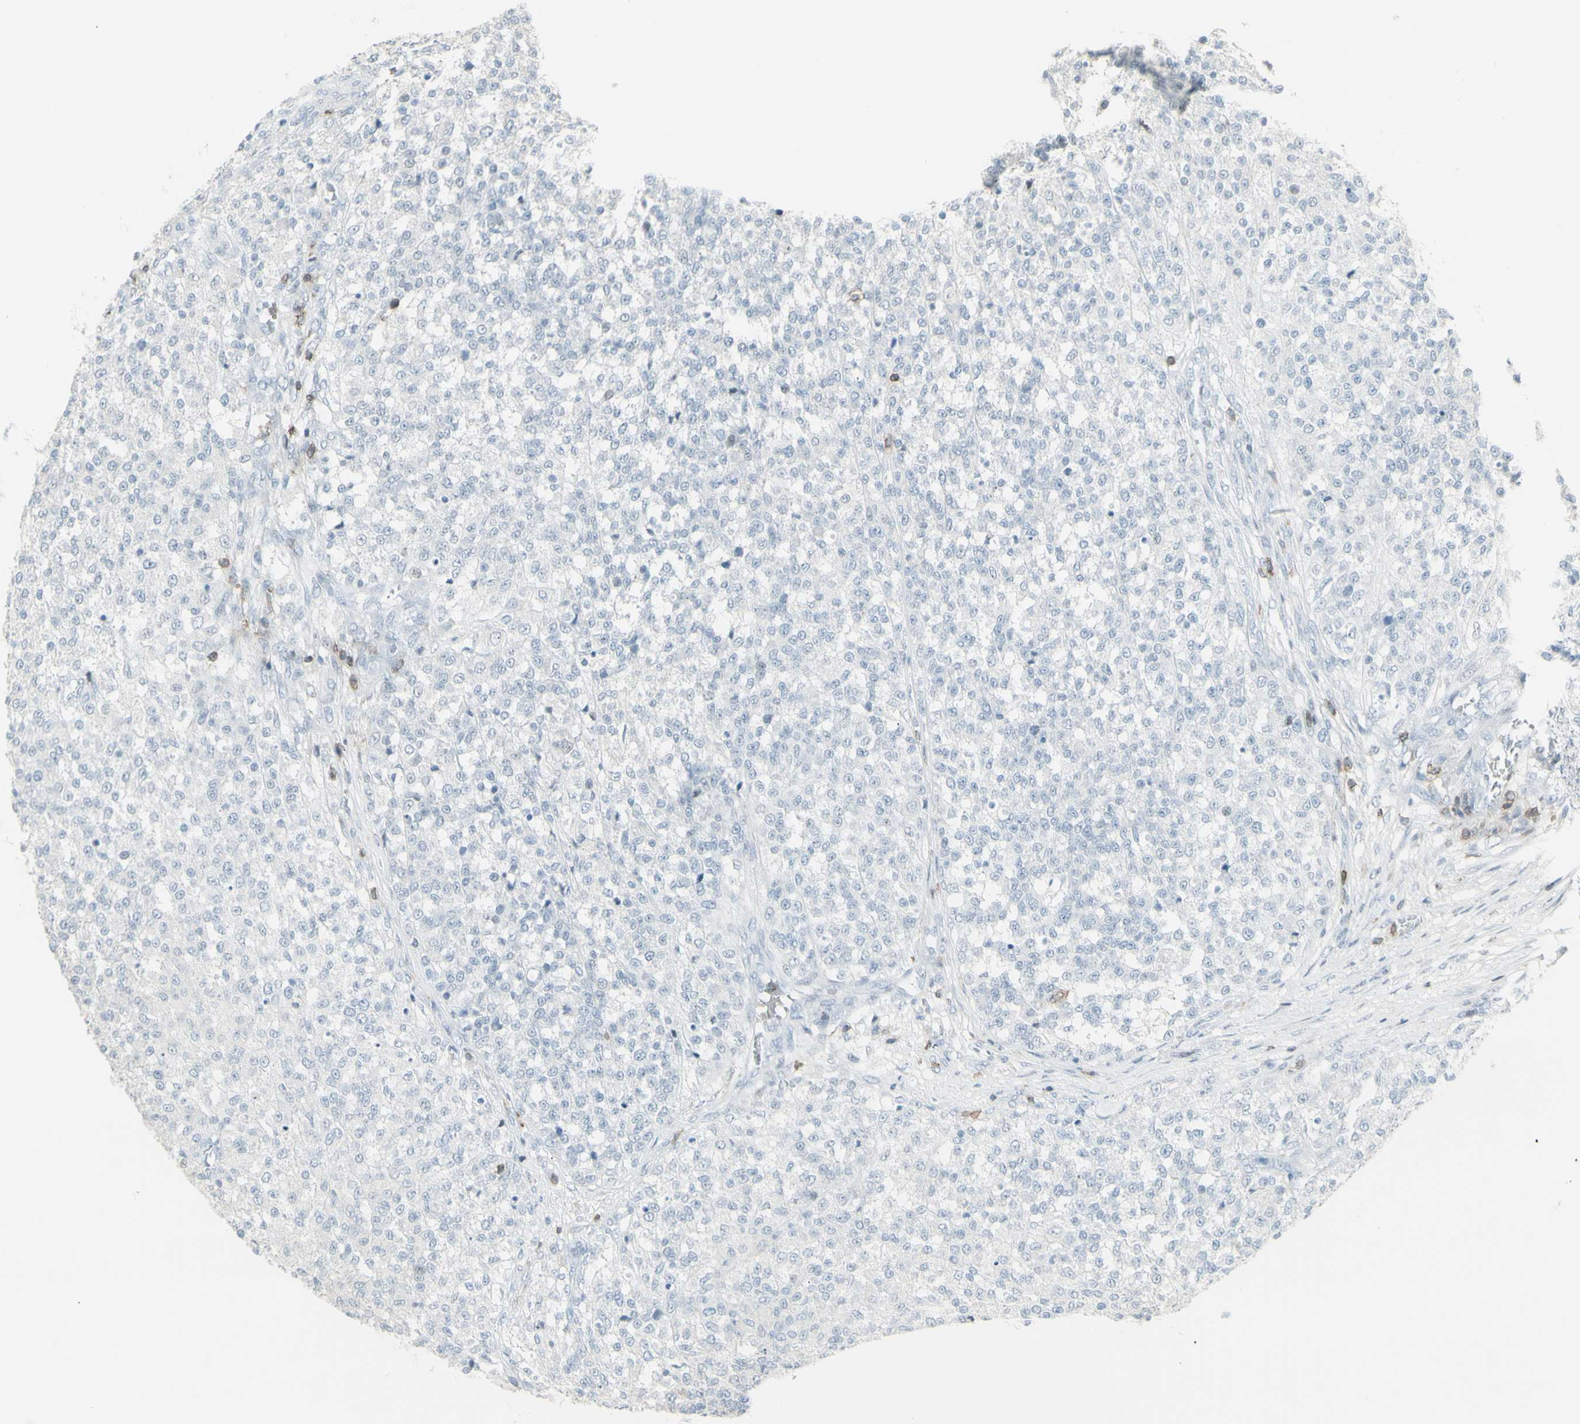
{"staining": {"intensity": "negative", "quantity": "none", "location": "none"}, "tissue": "testis cancer", "cell_type": "Tumor cells", "image_type": "cancer", "snomed": [{"axis": "morphology", "description": "Seminoma, NOS"}, {"axis": "topography", "description": "Testis"}], "caption": "Immunohistochemical staining of testis cancer shows no significant positivity in tumor cells.", "gene": "NRG1", "patient": {"sex": "male", "age": 59}}